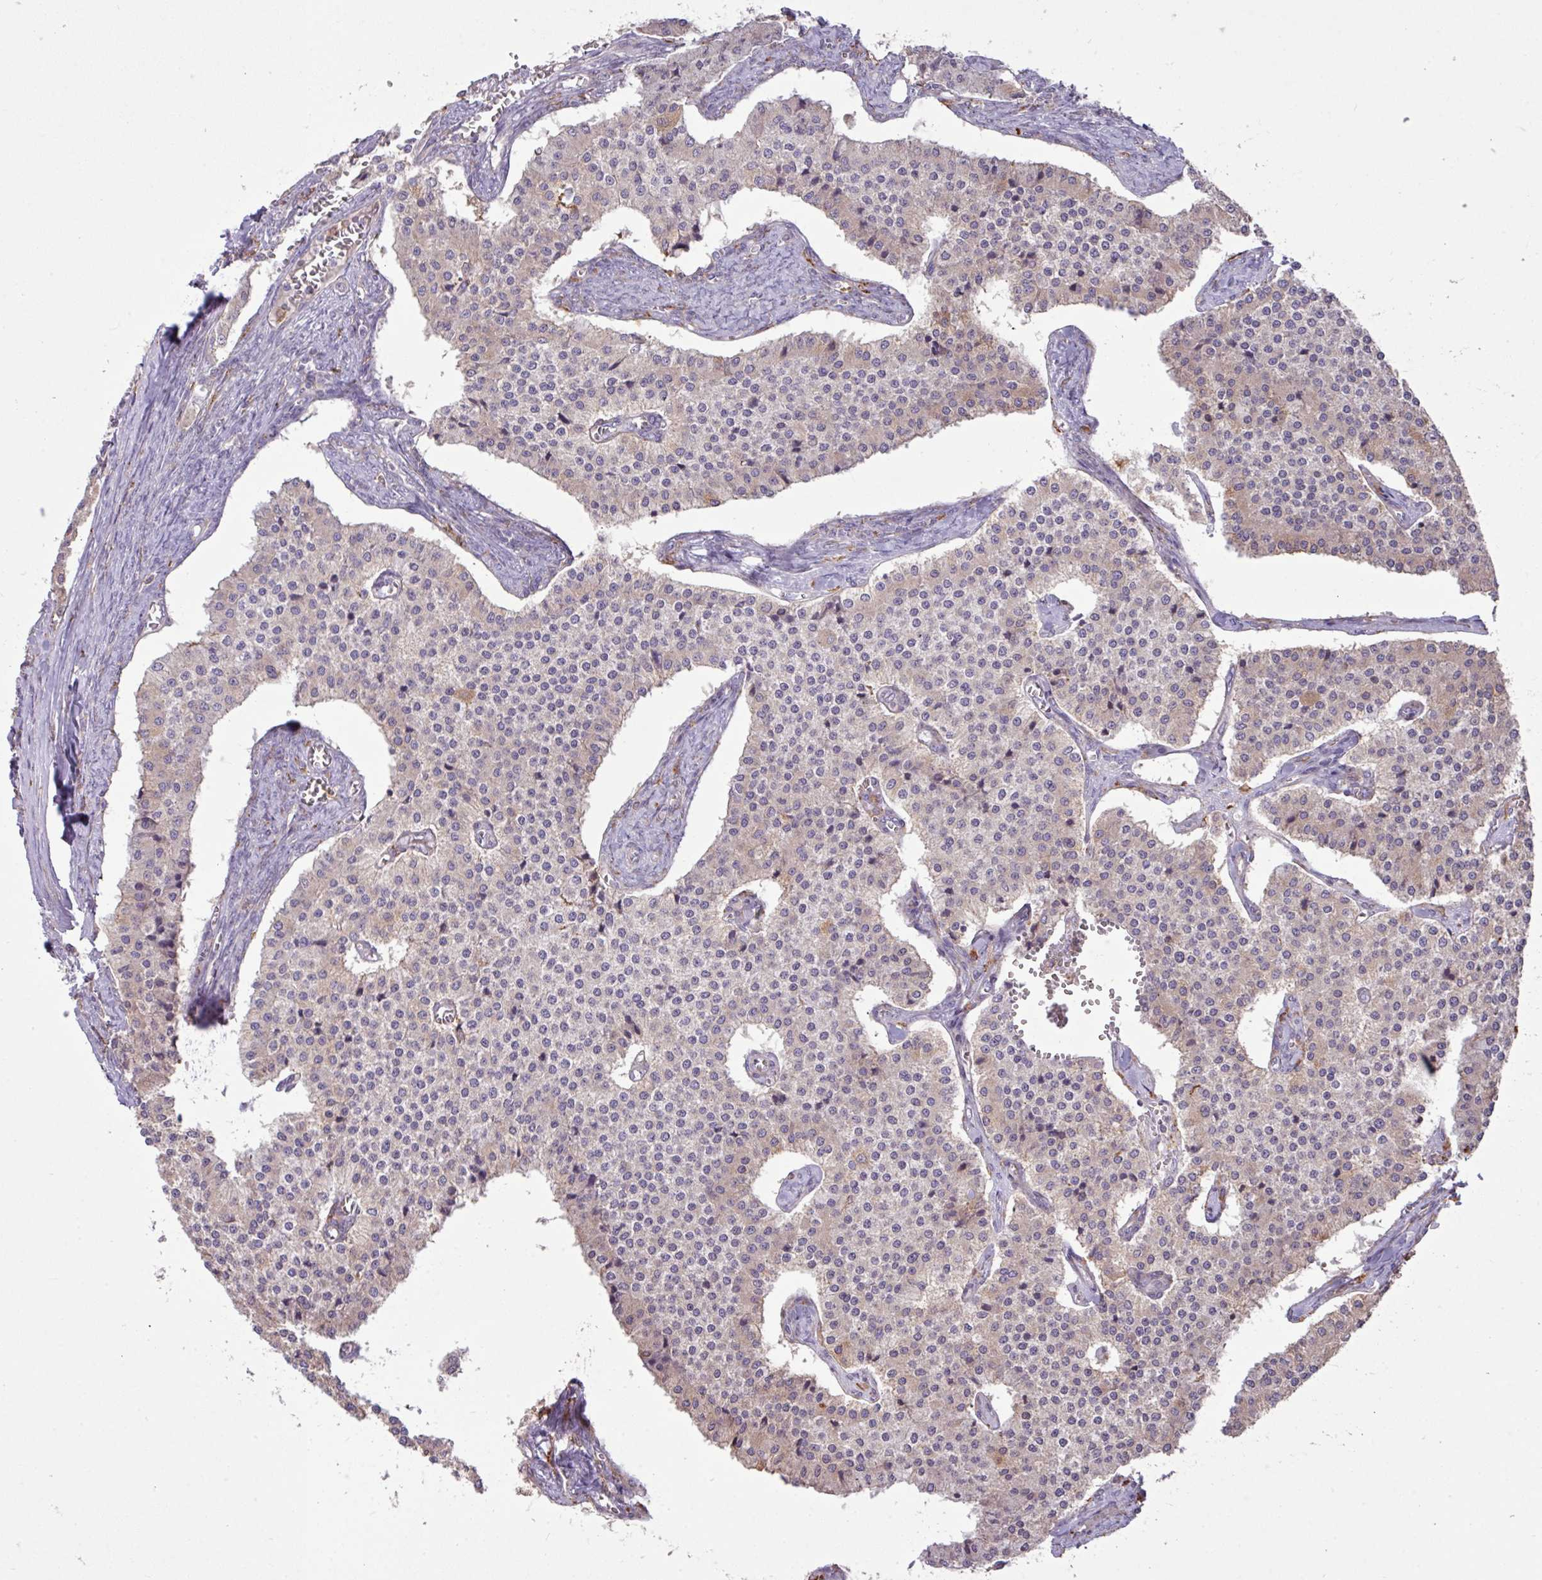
{"staining": {"intensity": "weak", "quantity": "<25%", "location": "cytoplasmic/membranous"}, "tissue": "carcinoid", "cell_type": "Tumor cells", "image_type": "cancer", "snomed": [{"axis": "morphology", "description": "Carcinoid, malignant, NOS"}, {"axis": "topography", "description": "Colon"}], "caption": "This is an IHC micrograph of carcinoid (malignant). There is no staining in tumor cells.", "gene": "ARHGEF25", "patient": {"sex": "female", "age": 52}}